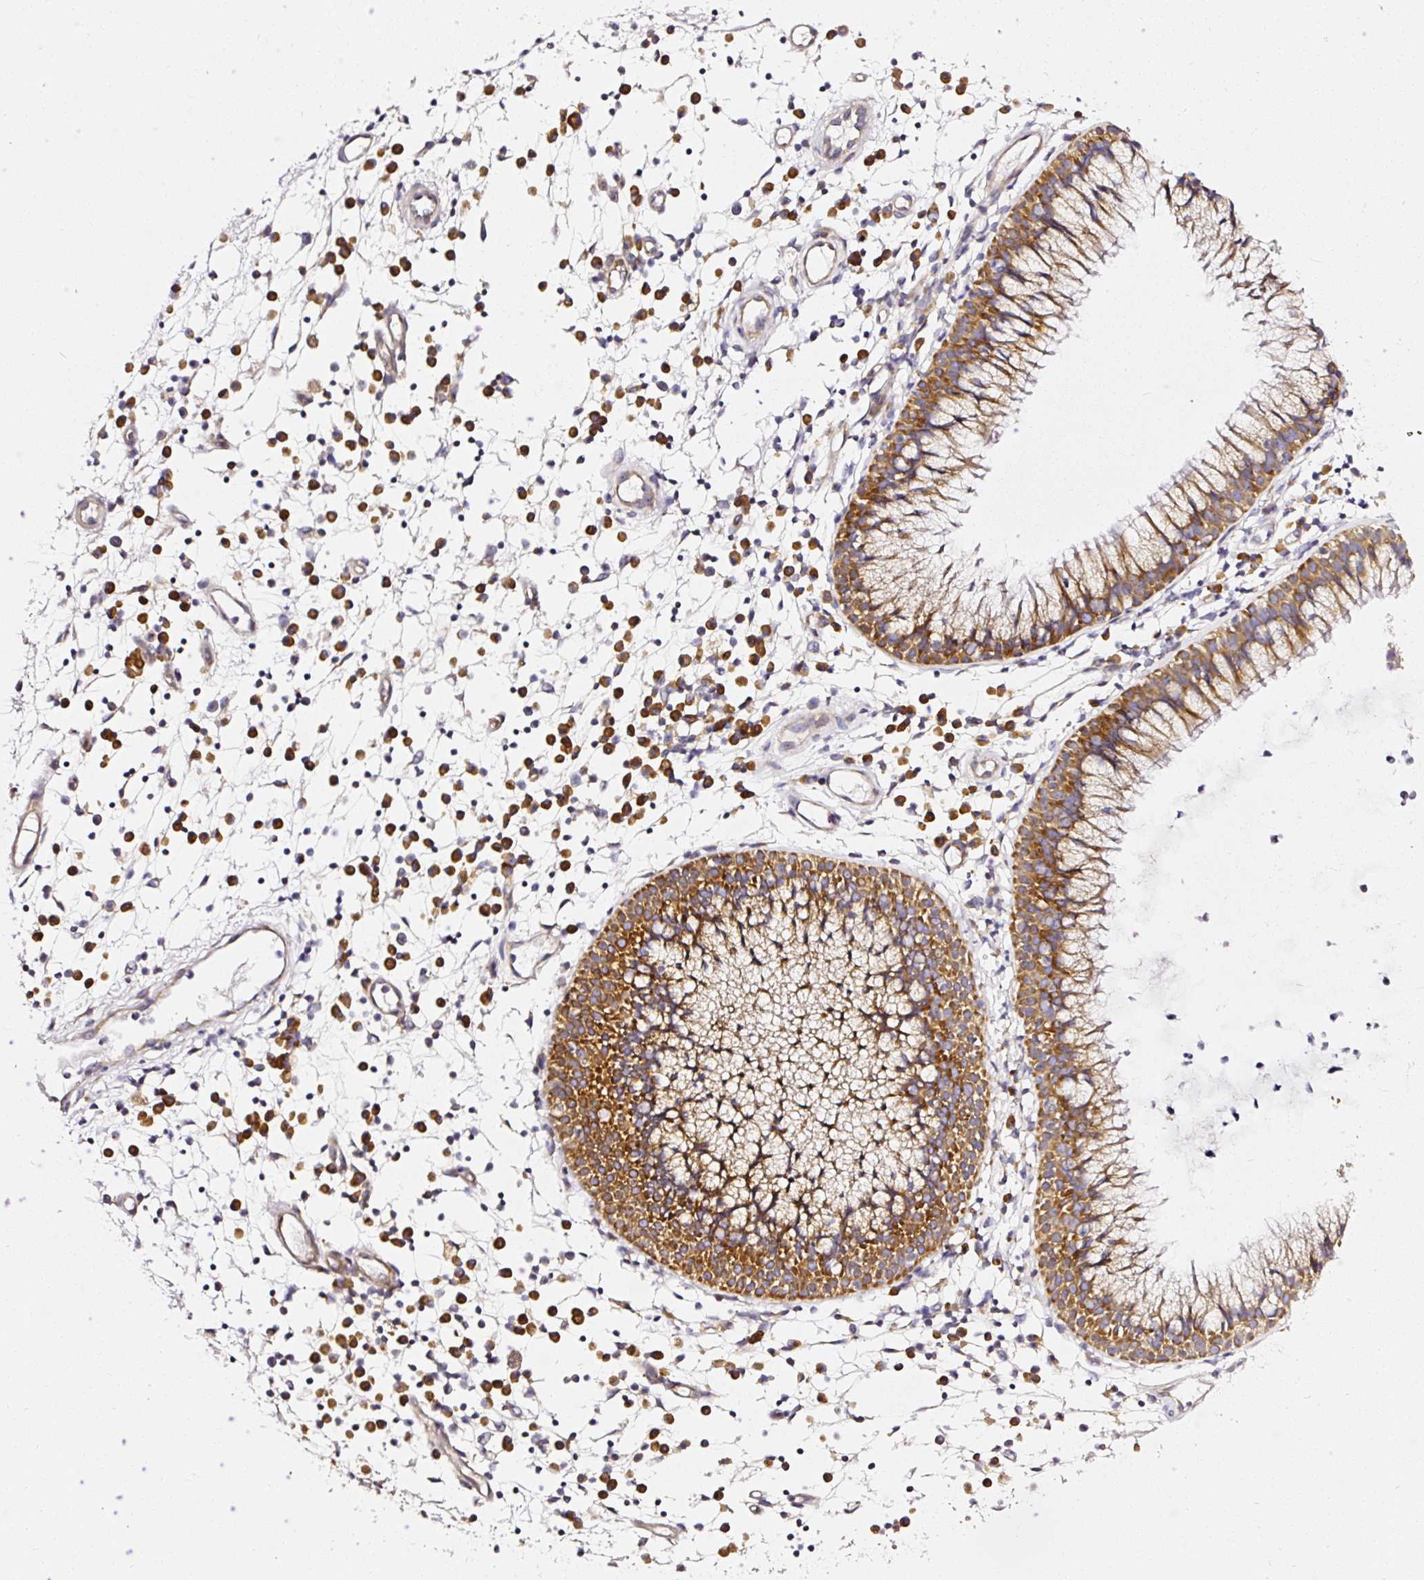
{"staining": {"intensity": "moderate", "quantity": ">75%", "location": "cytoplasmic/membranous"}, "tissue": "nasopharynx", "cell_type": "Respiratory epithelial cells", "image_type": "normal", "snomed": [{"axis": "morphology", "description": "Normal tissue, NOS"}, {"axis": "topography", "description": "Nasopharynx"}], "caption": "Immunohistochemical staining of normal human nasopharynx displays medium levels of moderate cytoplasmic/membranous positivity in approximately >75% of respiratory epithelial cells. (brown staining indicates protein expression, while blue staining denotes nuclei).", "gene": "RPL10A", "patient": {"sex": "male", "age": 21}}